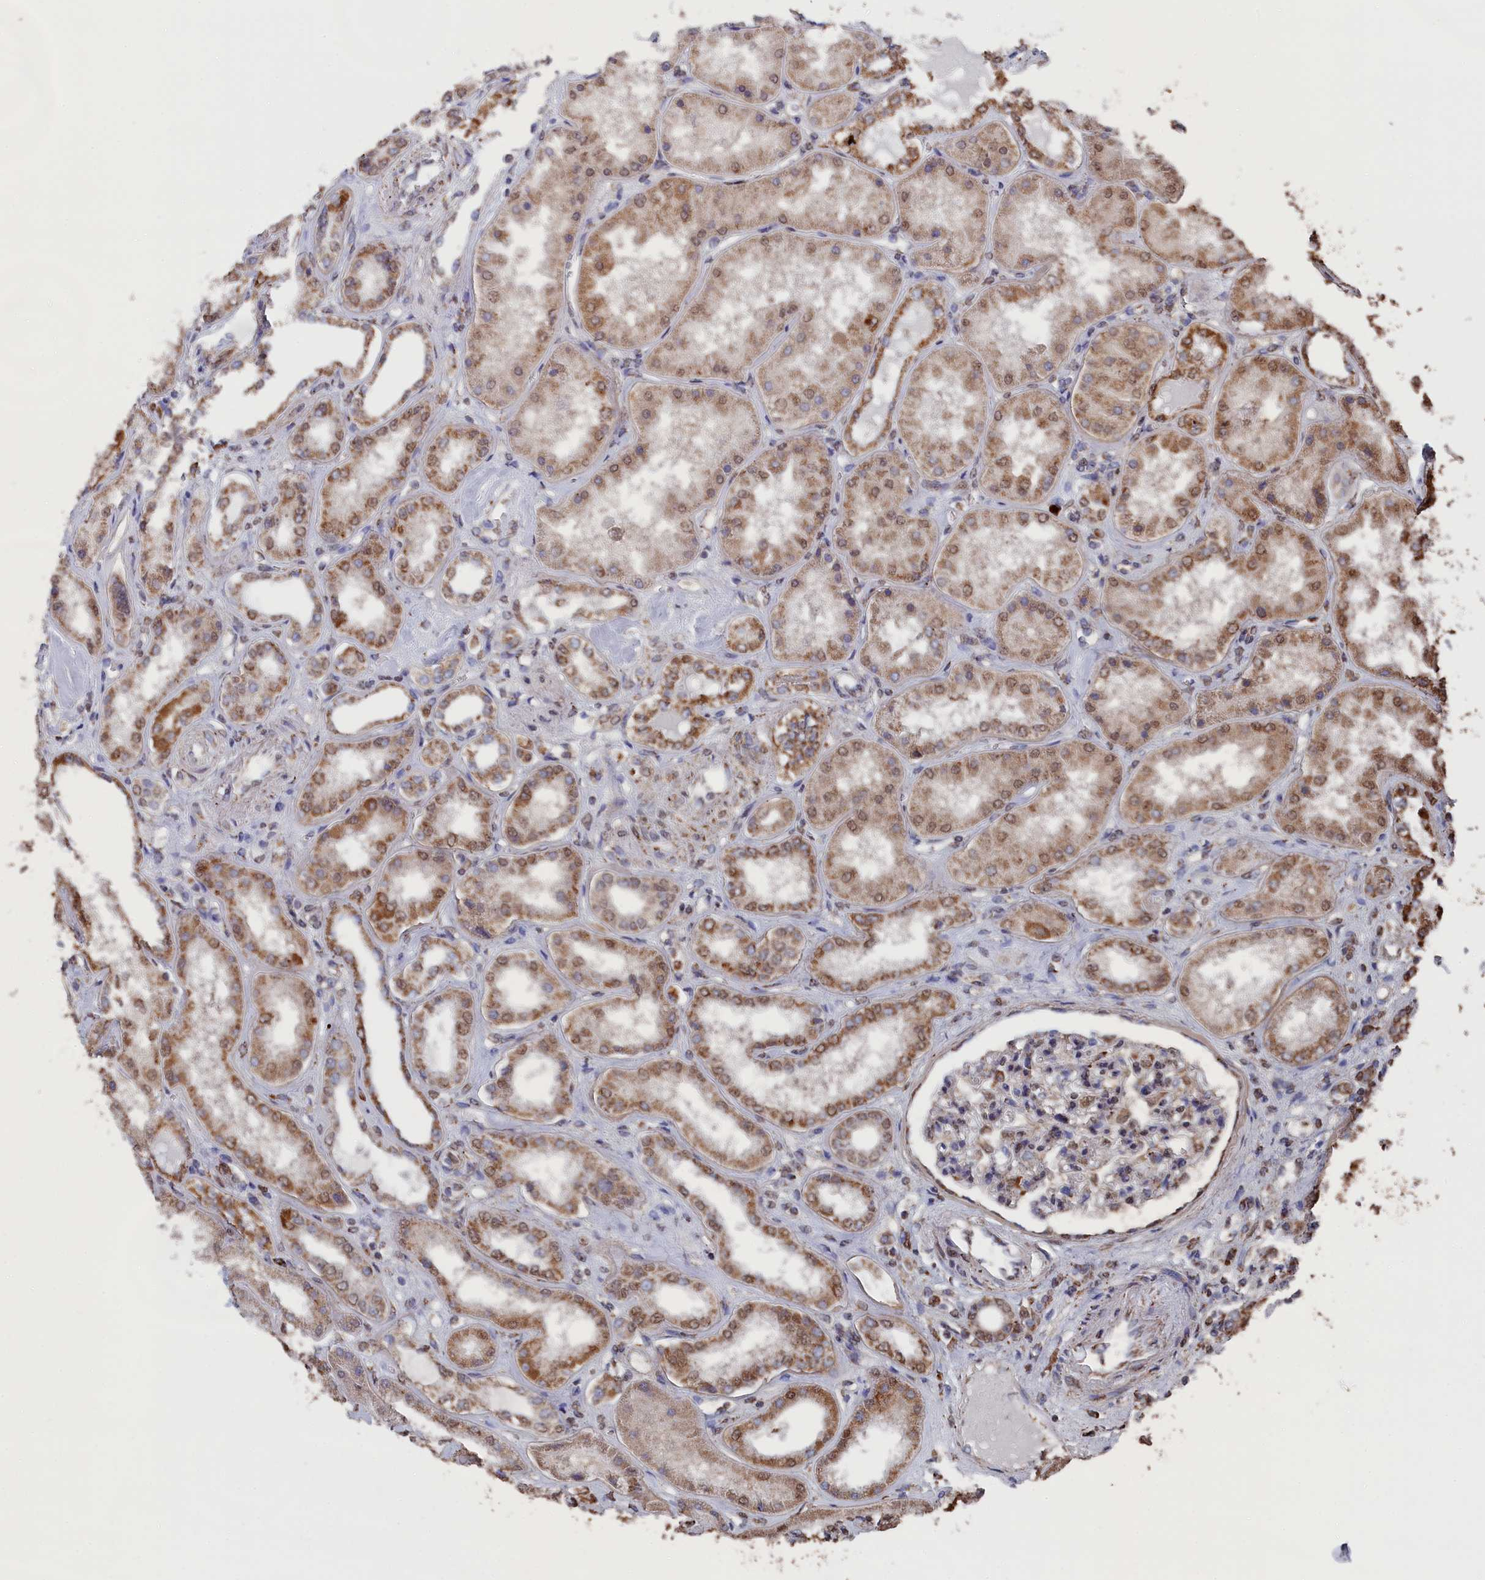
{"staining": {"intensity": "moderate", "quantity": "<25%", "location": "nuclear"}, "tissue": "kidney", "cell_type": "Cells in glomeruli", "image_type": "normal", "snomed": [{"axis": "morphology", "description": "Normal tissue, NOS"}, {"axis": "topography", "description": "Kidney"}], "caption": "Moderate nuclear expression is present in approximately <25% of cells in glomeruli in benign kidney. The protein is stained brown, and the nuclei are stained in blue (DAB IHC with brightfield microscopy, high magnification).", "gene": "SMG9", "patient": {"sex": "female", "age": 56}}